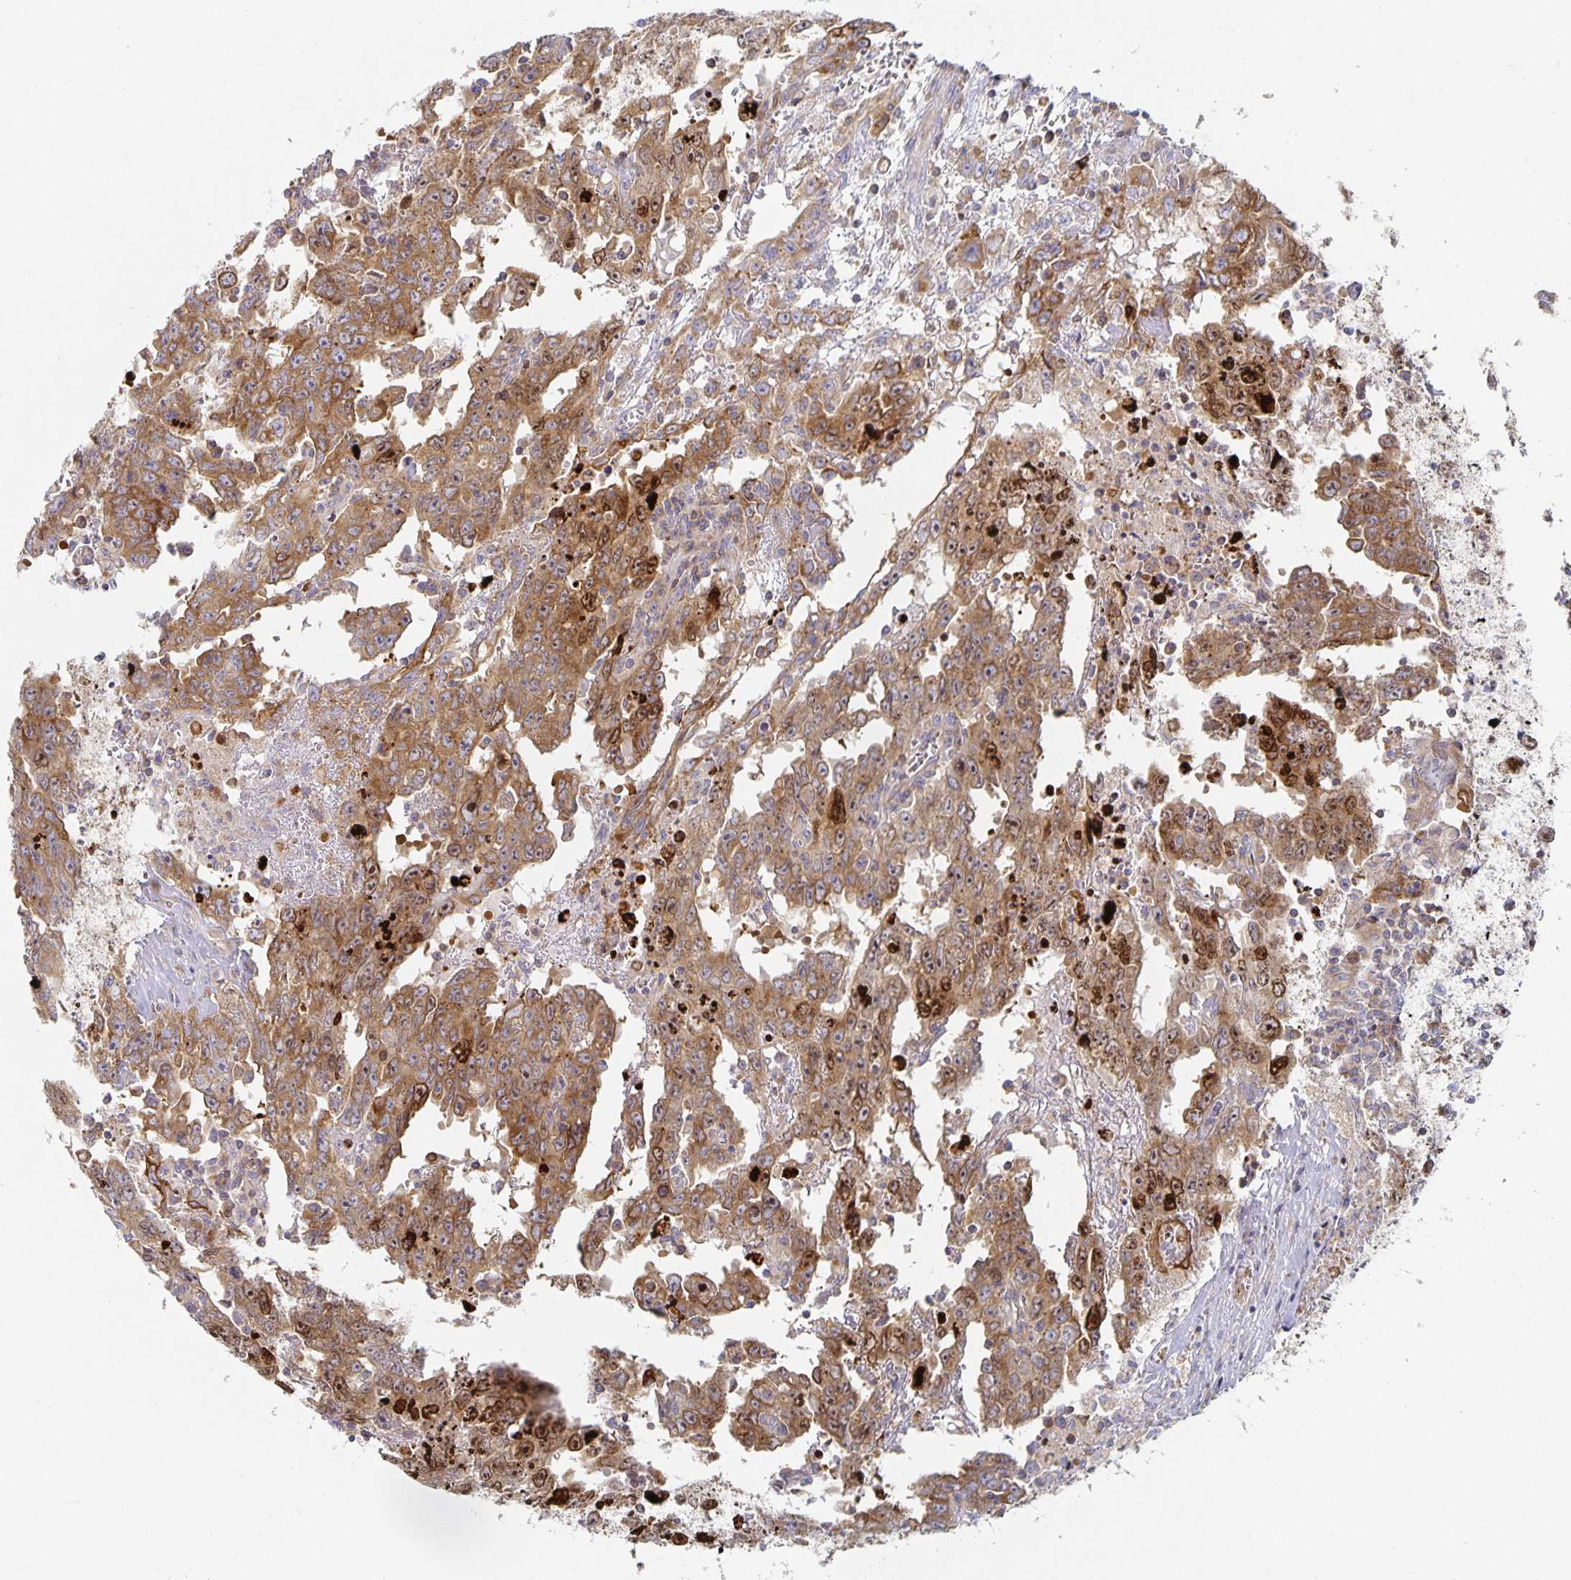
{"staining": {"intensity": "moderate", "quantity": ">75%", "location": "cytoplasmic/membranous,nuclear"}, "tissue": "testis cancer", "cell_type": "Tumor cells", "image_type": "cancer", "snomed": [{"axis": "morphology", "description": "Carcinoma, Embryonal, NOS"}, {"axis": "topography", "description": "Testis"}], "caption": "Protein expression analysis of testis cancer exhibits moderate cytoplasmic/membranous and nuclear positivity in about >75% of tumor cells. The protein is stained brown, and the nuclei are stained in blue (DAB (3,3'-diaminobenzidine) IHC with brightfield microscopy, high magnification).", "gene": "NOMO1", "patient": {"sex": "male", "age": 22}}